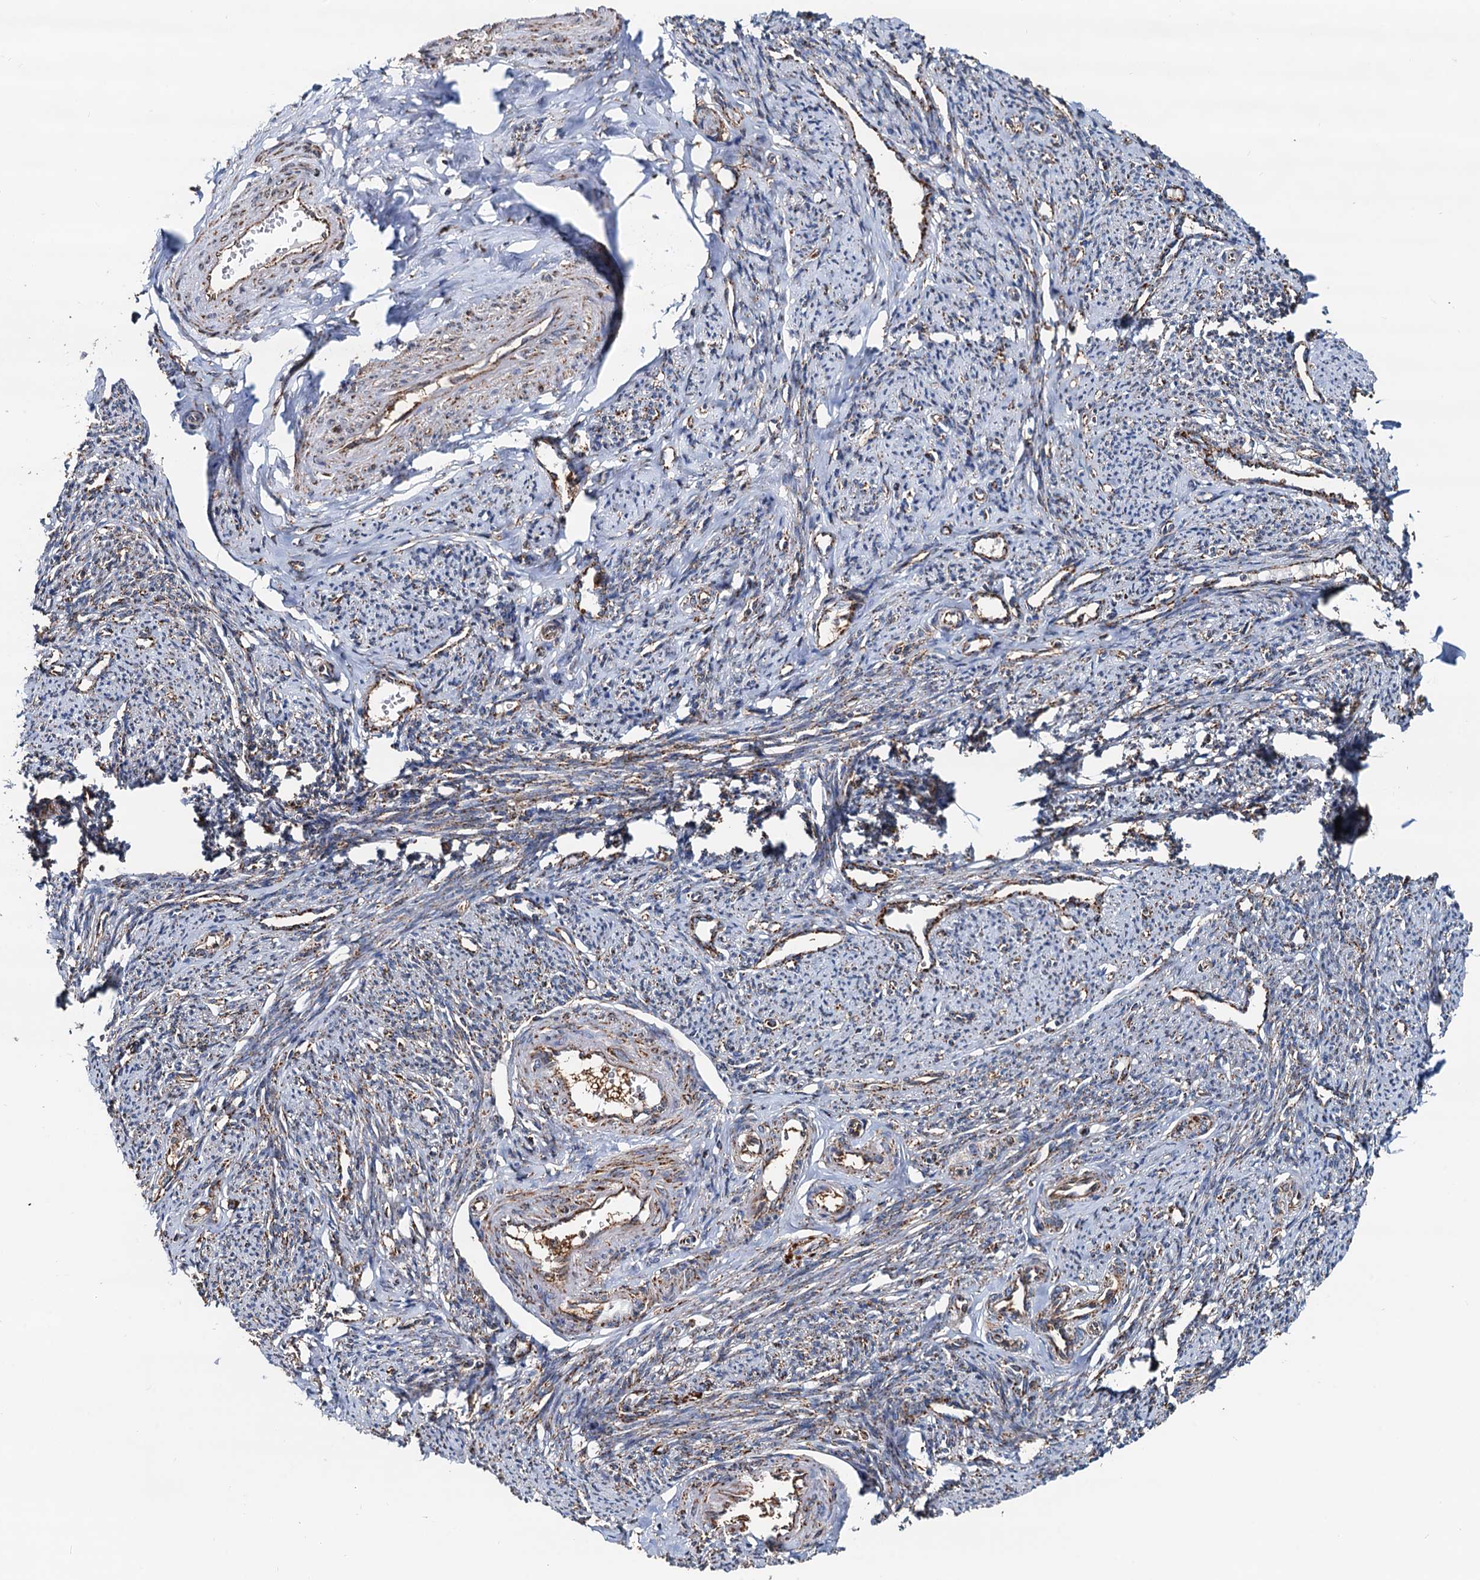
{"staining": {"intensity": "moderate", "quantity": "25%-75%", "location": "cytoplasmic/membranous"}, "tissue": "smooth muscle", "cell_type": "Smooth muscle cells", "image_type": "normal", "snomed": [{"axis": "morphology", "description": "Normal tissue, NOS"}, {"axis": "topography", "description": "Smooth muscle"}, {"axis": "topography", "description": "Uterus"}], "caption": "The image demonstrates a brown stain indicating the presence of a protein in the cytoplasmic/membranous of smooth muscle cells in smooth muscle. The staining was performed using DAB to visualize the protein expression in brown, while the nuclei were stained in blue with hematoxylin (Magnification: 20x).", "gene": "AAGAB", "patient": {"sex": "female", "age": 59}}